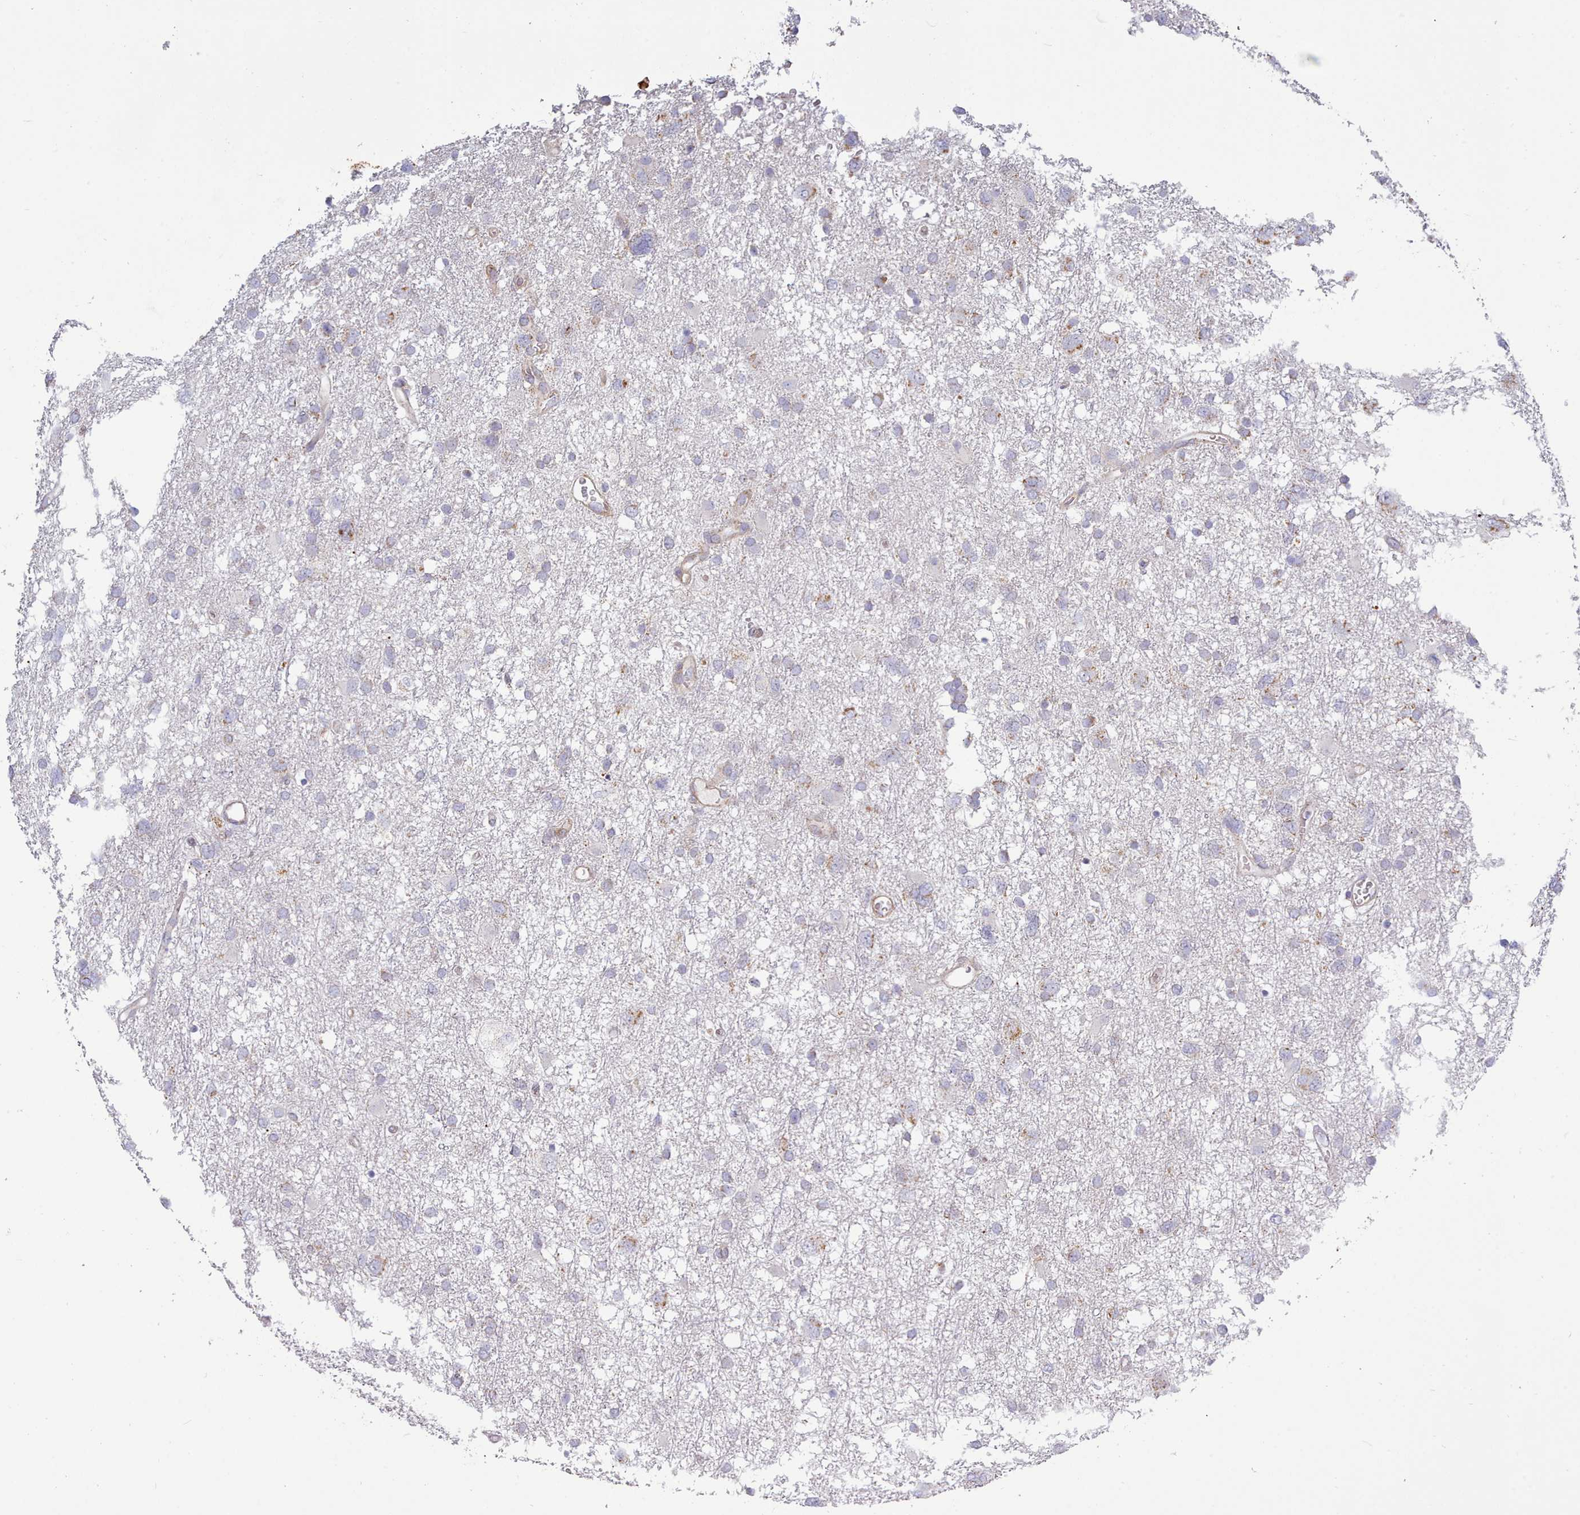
{"staining": {"intensity": "moderate", "quantity": "<25%", "location": "cytoplasmic/membranous"}, "tissue": "glioma", "cell_type": "Tumor cells", "image_type": "cancer", "snomed": [{"axis": "morphology", "description": "Glioma, malignant, High grade"}, {"axis": "topography", "description": "Brain"}], "caption": "Immunohistochemical staining of high-grade glioma (malignant) exhibits low levels of moderate cytoplasmic/membranous protein positivity in about <25% of tumor cells.", "gene": "MRPL21", "patient": {"sex": "male", "age": 61}}